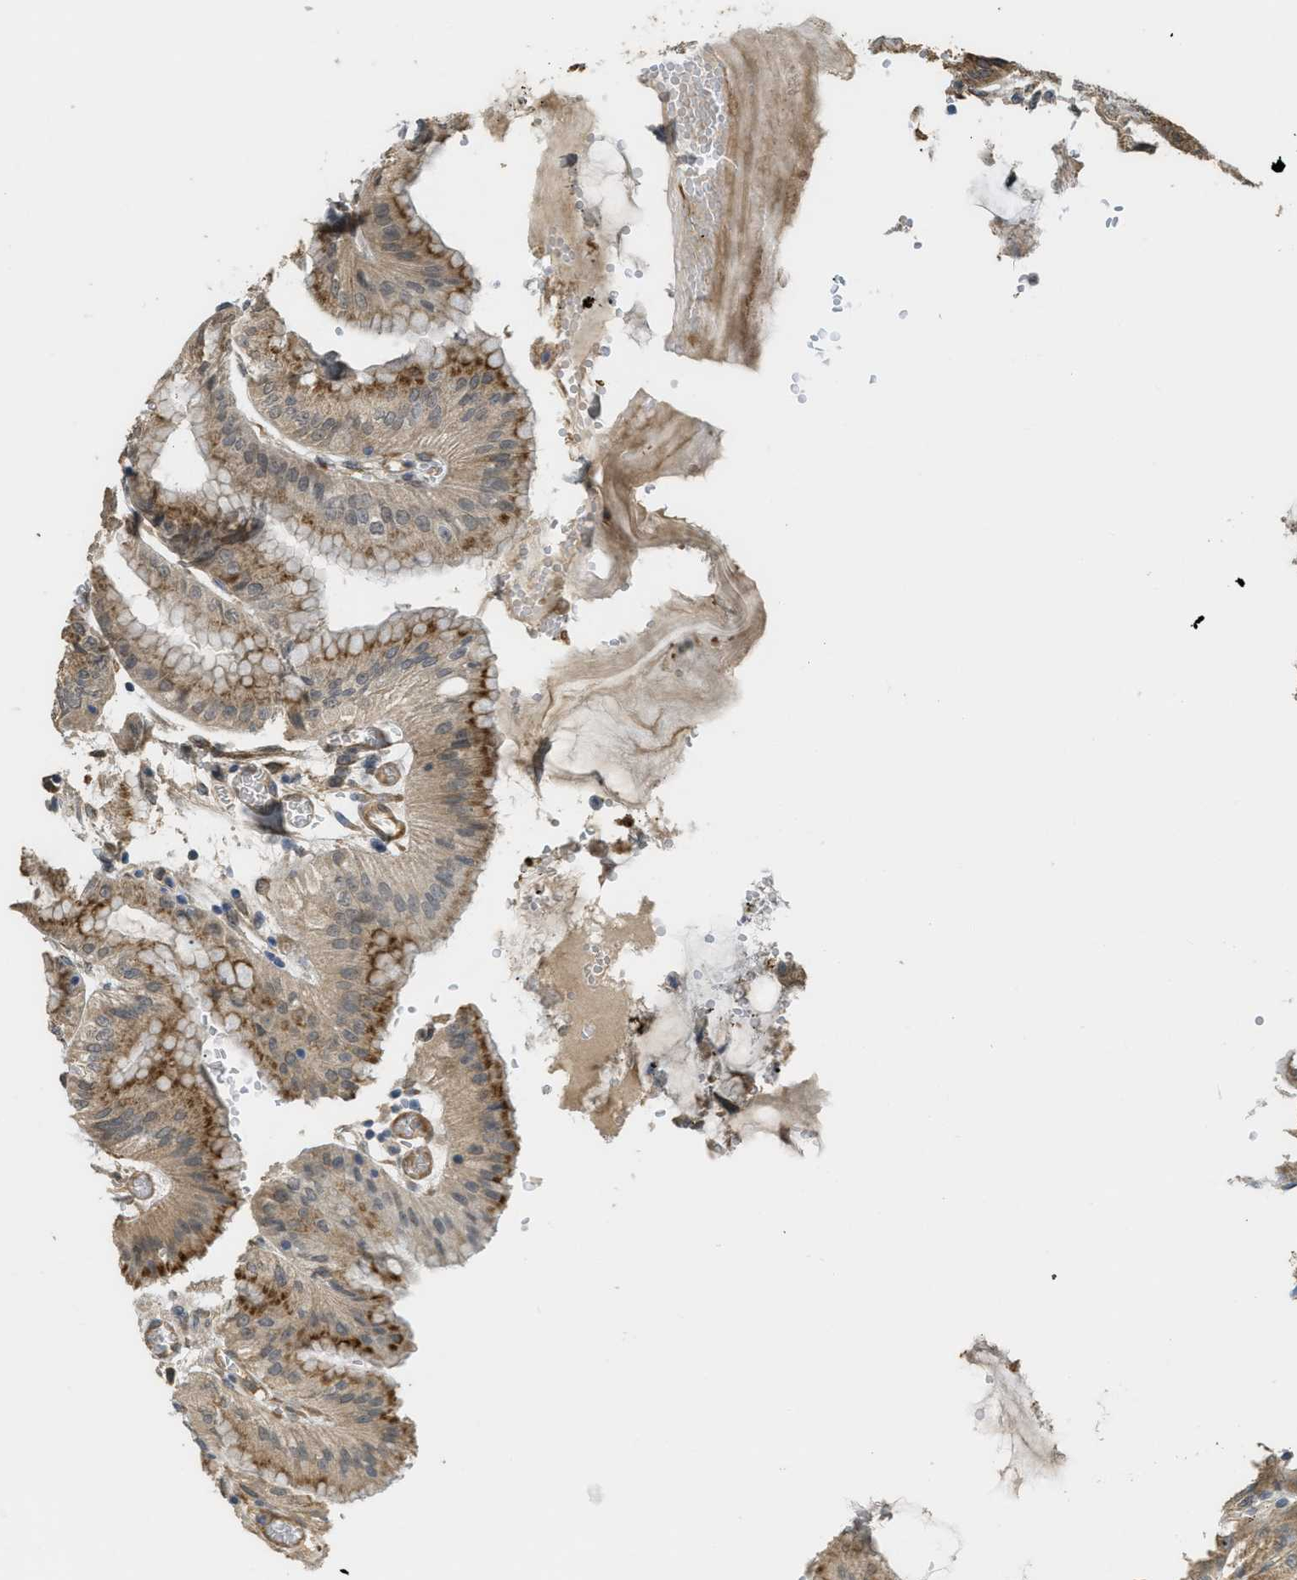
{"staining": {"intensity": "moderate", "quantity": ">75%", "location": "cytoplasmic/membranous"}, "tissue": "stomach", "cell_type": "Glandular cells", "image_type": "normal", "snomed": [{"axis": "morphology", "description": "Normal tissue, NOS"}, {"axis": "topography", "description": "Stomach, lower"}], "caption": "Immunohistochemical staining of unremarkable stomach reveals moderate cytoplasmic/membranous protein expression in about >75% of glandular cells. (DAB = brown stain, brightfield microscopy at high magnification).", "gene": "IGF2BP2", "patient": {"sex": "male", "age": 71}}